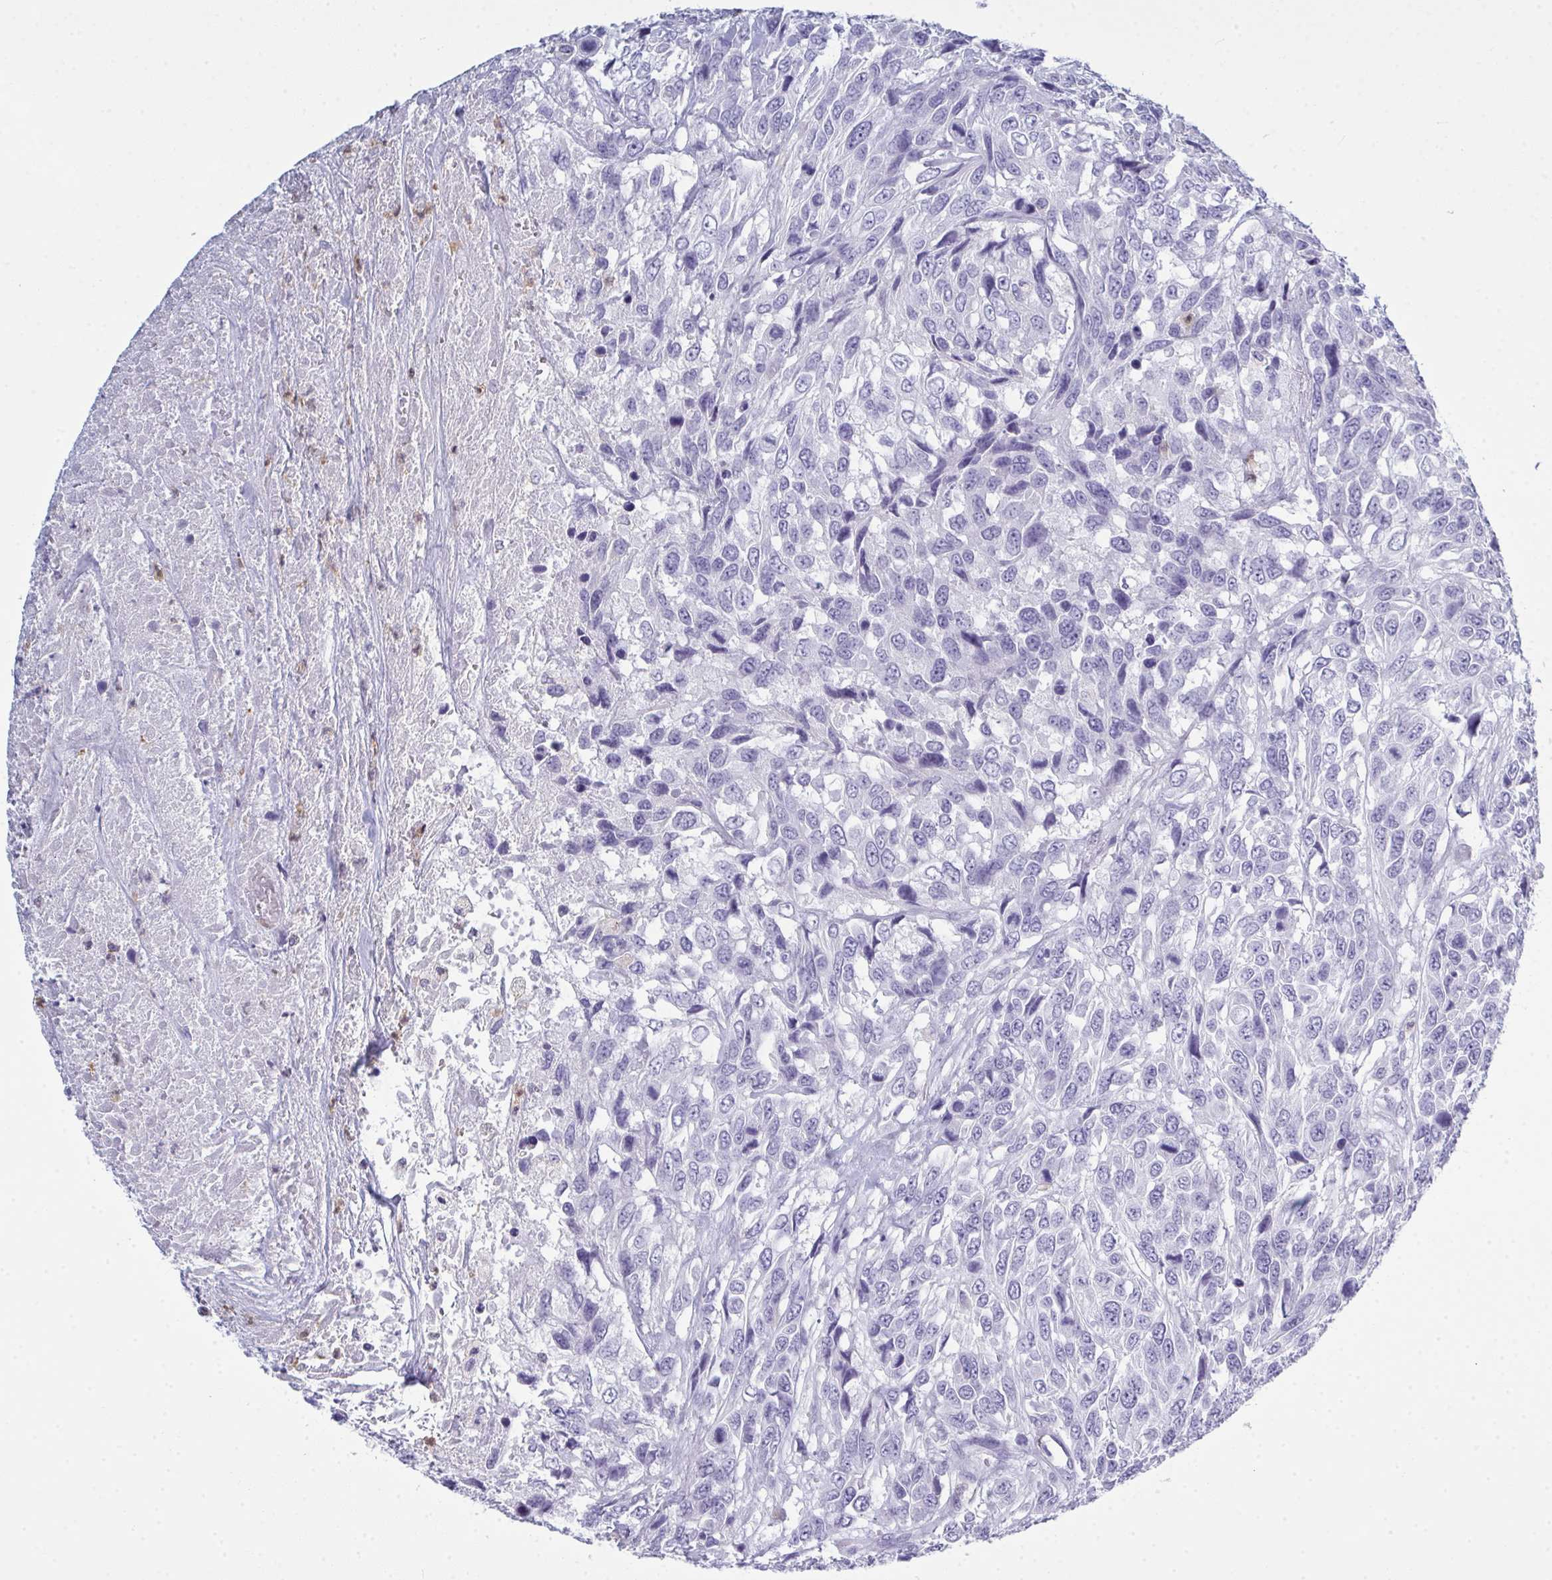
{"staining": {"intensity": "negative", "quantity": "none", "location": "none"}, "tissue": "urothelial cancer", "cell_type": "Tumor cells", "image_type": "cancer", "snomed": [{"axis": "morphology", "description": "Urothelial carcinoma, High grade"}, {"axis": "topography", "description": "Urinary bladder"}], "caption": "Tumor cells show no significant expression in urothelial carcinoma (high-grade).", "gene": "SERPINB10", "patient": {"sex": "female", "age": 70}}